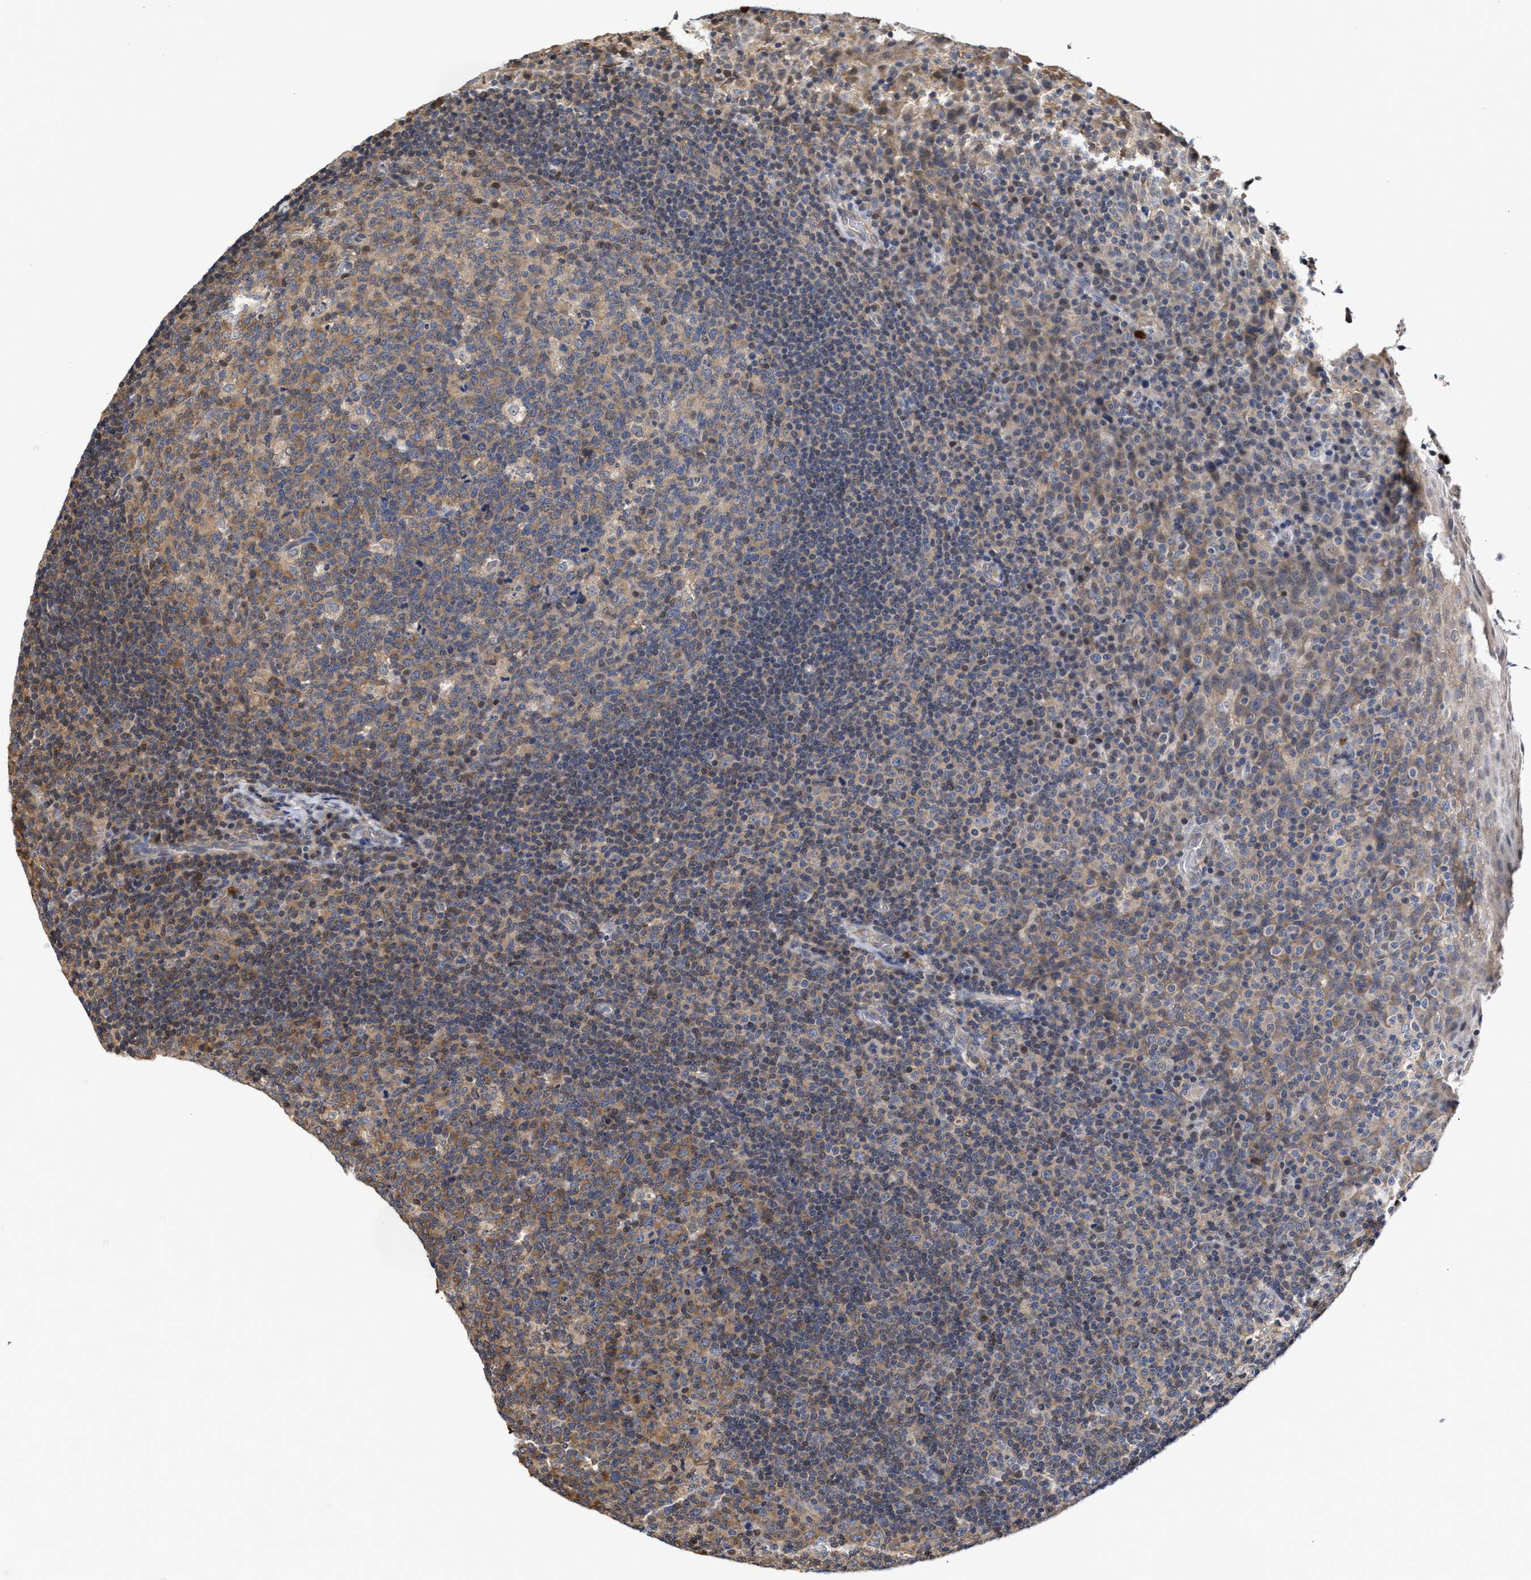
{"staining": {"intensity": "moderate", "quantity": "25%-75%", "location": "cytoplasmic/membranous"}, "tissue": "tonsil", "cell_type": "Germinal center cells", "image_type": "normal", "snomed": [{"axis": "morphology", "description": "Normal tissue, NOS"}, {"axis": "topography", "description": "Tonsil"}], "caption": "A histopathology image of tonsil stained for a protein shows moderate cytoplasmic/membranous brown staining in germinal center cells. (Stains: DAB in brown, nuclei in blue, Microscopy: brightfield microscopy at high magnification).", "gene": "KLHDC1", "patient": {"sex": "male", "age": 17}}